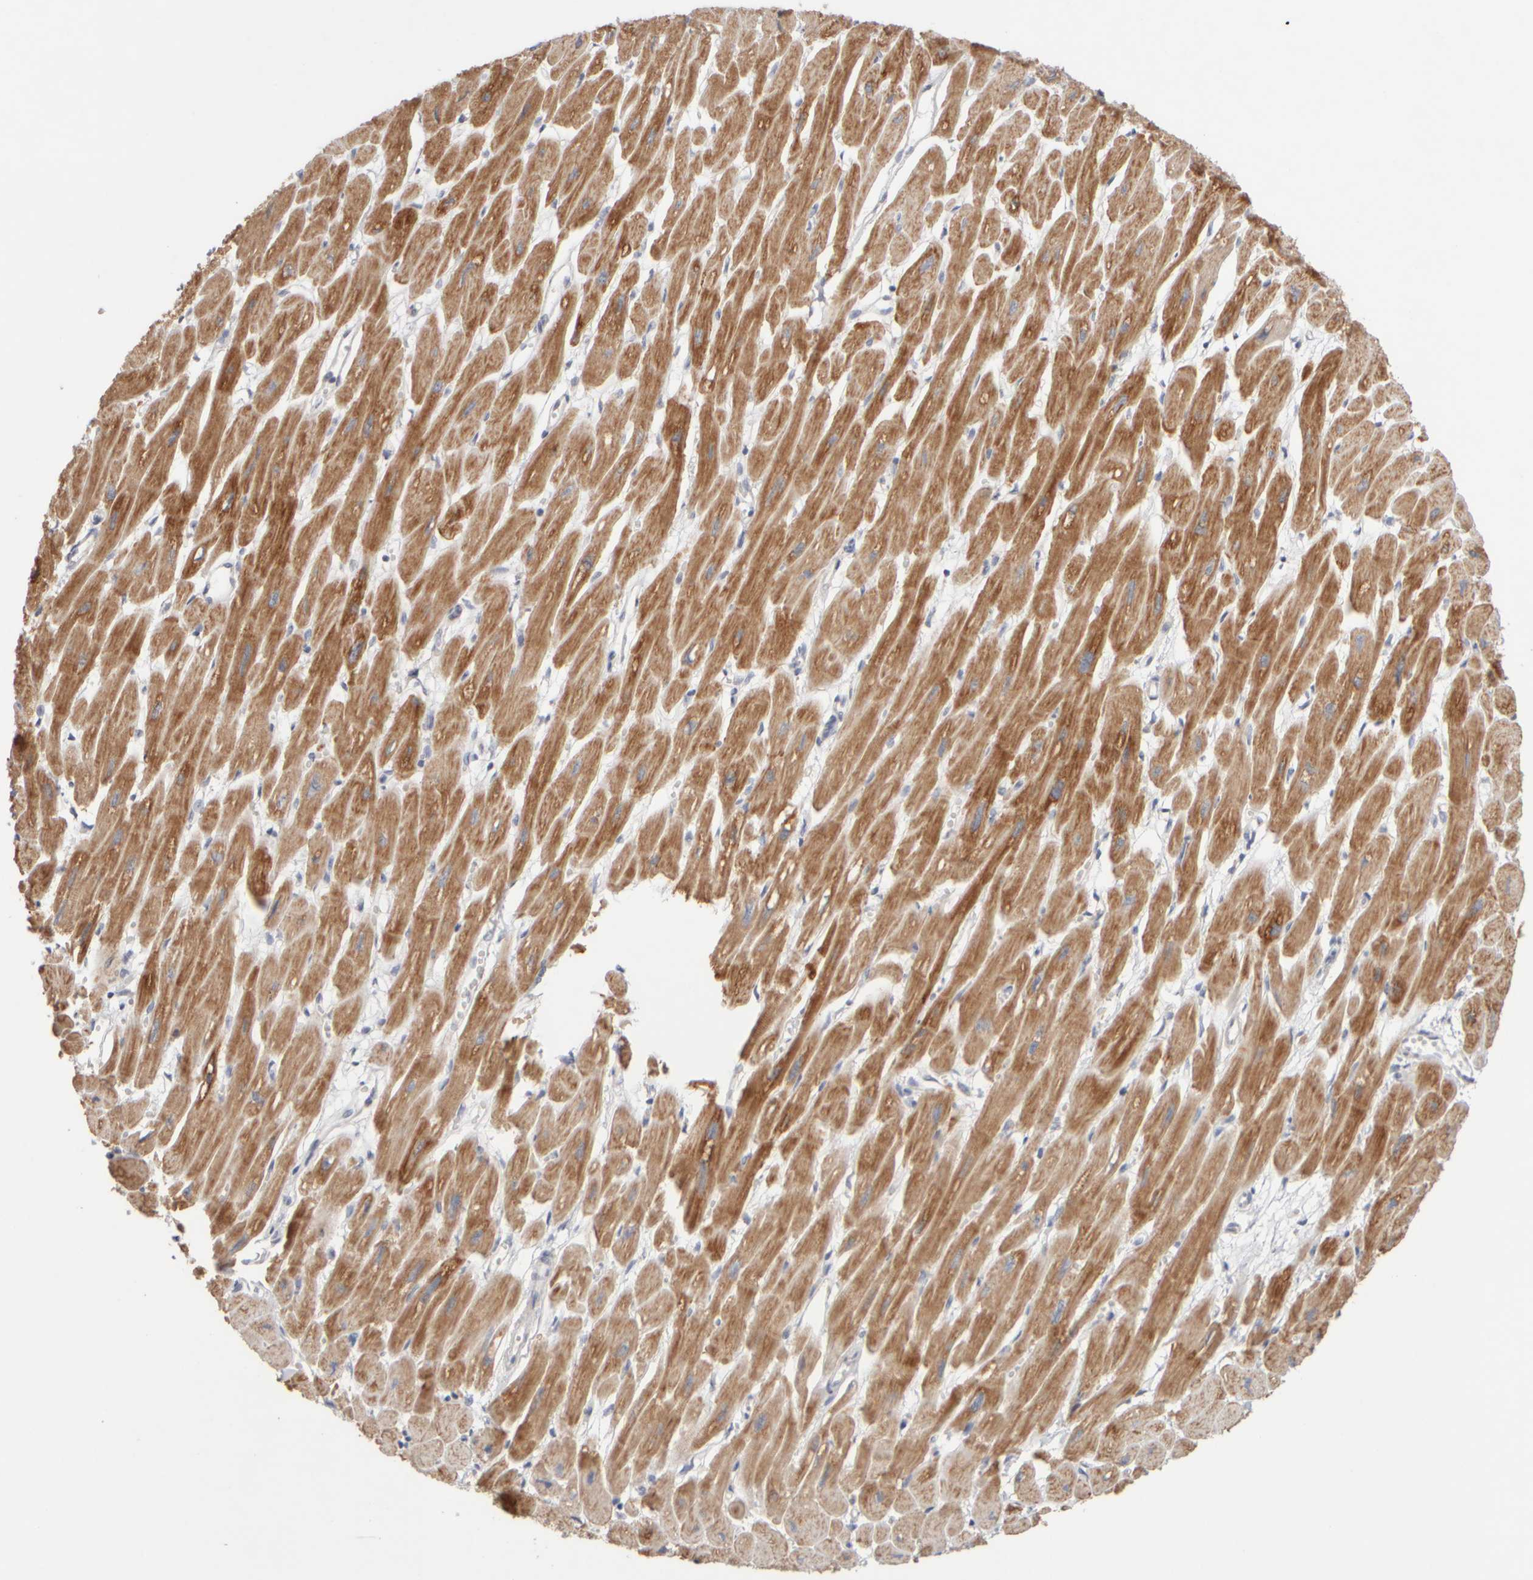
{"staining": {"intensity": "moderate", "quantity": ">75%", "location": "cytoplasmic/membranous"}, "tissue": "heart muscle", "cell_type": "Cardiomyocytes", "image_type": "normal", "snomed": [{"axis": "morphology", "description": "Normal tissue, NOS"}, {"axis": "topography", "description": "Heart"}], "caption": "A brown stain highlights moderate cytoplasmic/membranous staining of a protein in cardiomyocytes of normal heart muscle. Using DAB (brown) and hematoxylin (blue) stains, captured at high magnification using brightfield microscopy.", "gene": "ZNF112", "patient": {"sex": "female", "age": 54}}